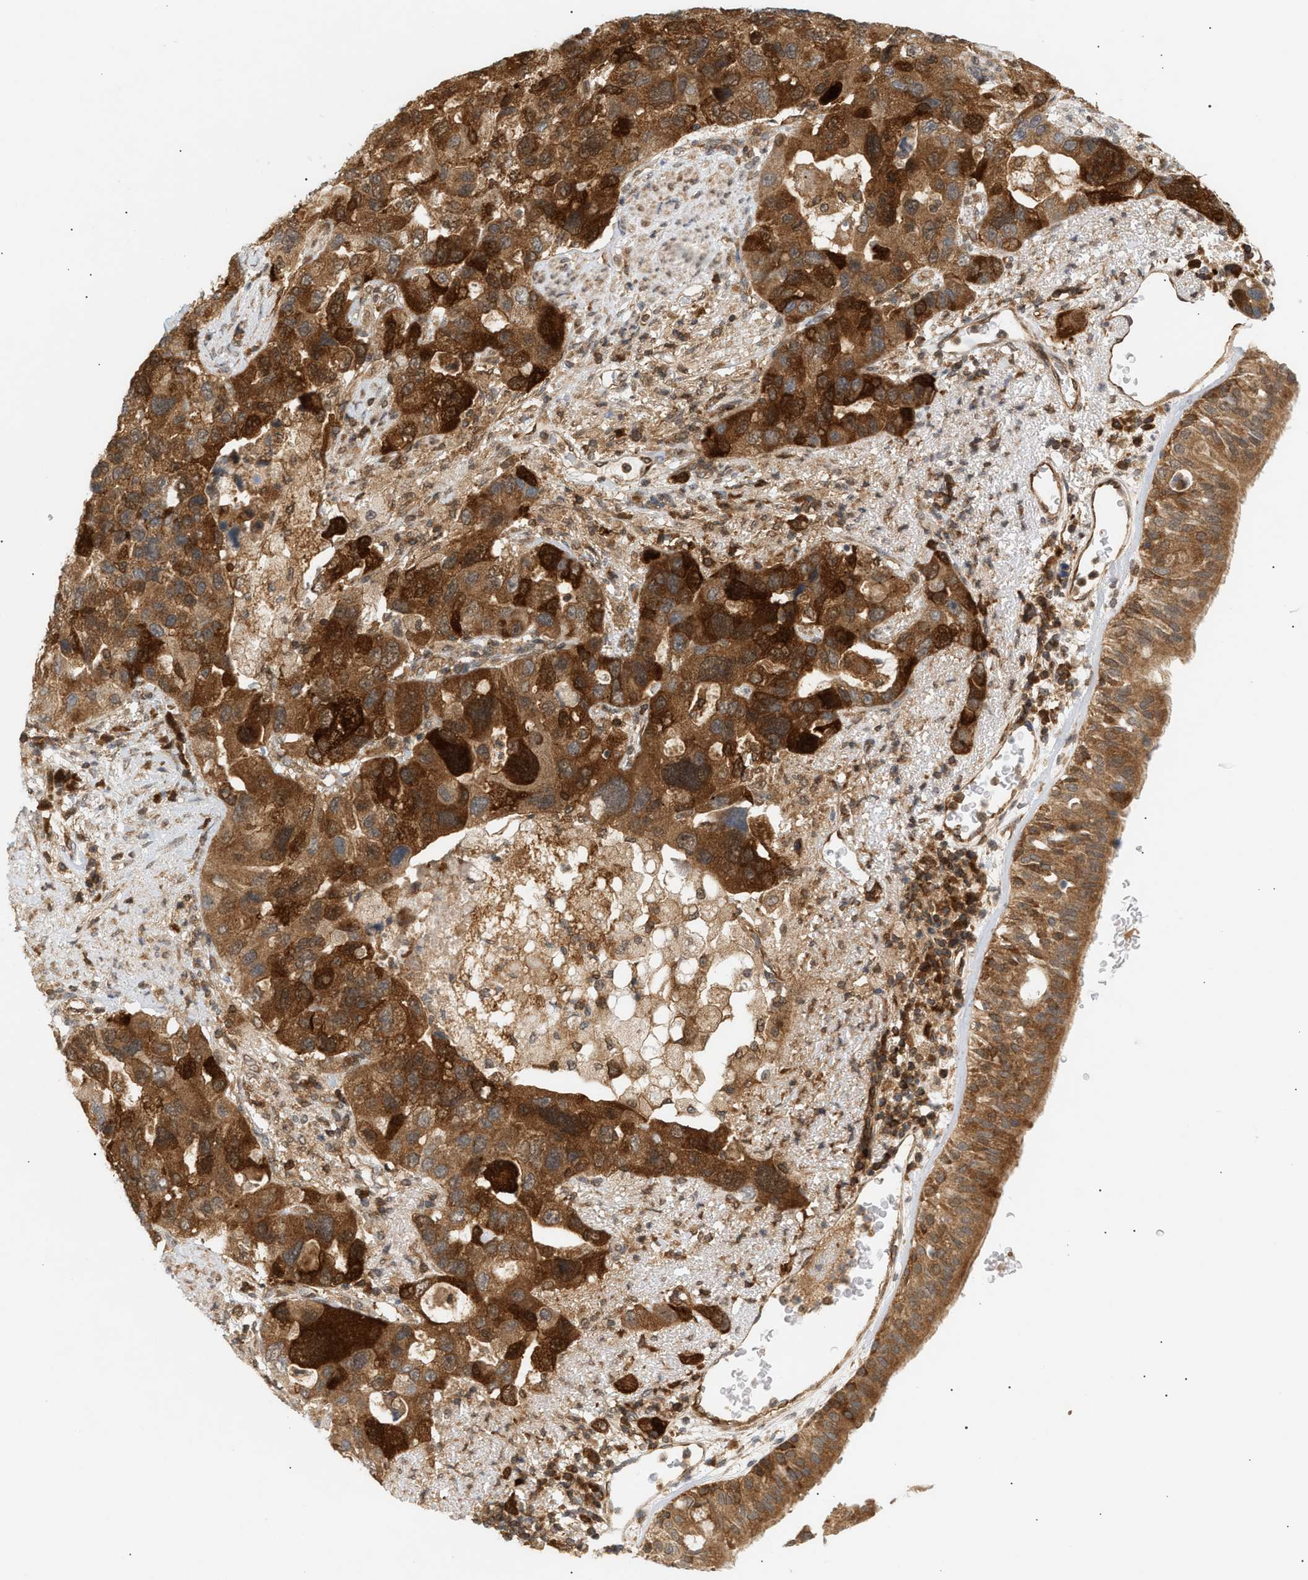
{"staining": {"intensity": "strong", "quantity": ">75%", "location": "cytoplasmic/membranous"}, "tissue": "bronchus", "cell_type": "Respiratory epithelial cells", "image_type": "normal", "snomed": [{"axis": "morphology", "description": "Normal tissue, NOS"}, {"axis": "morphology", "description": "Adenocarcinoma, NOS"}, {"axis": "morphology", "description": "Adenocarcinoma, metastatic, NOS"}, {"axis": "topography", "description": "Lymph node"}, {"axis": "topography", "description": "Bronchus"}, {"axis": "topography", "description": "Lung"}], "caption": "Brown immunohistochemical staining in normal bronchus shows strong cytoplasmic/membranous expression in about >75% of respiratory epithelial cells.", "gene": "SHC1", "patient": {"sex": "female", "age": 54}}